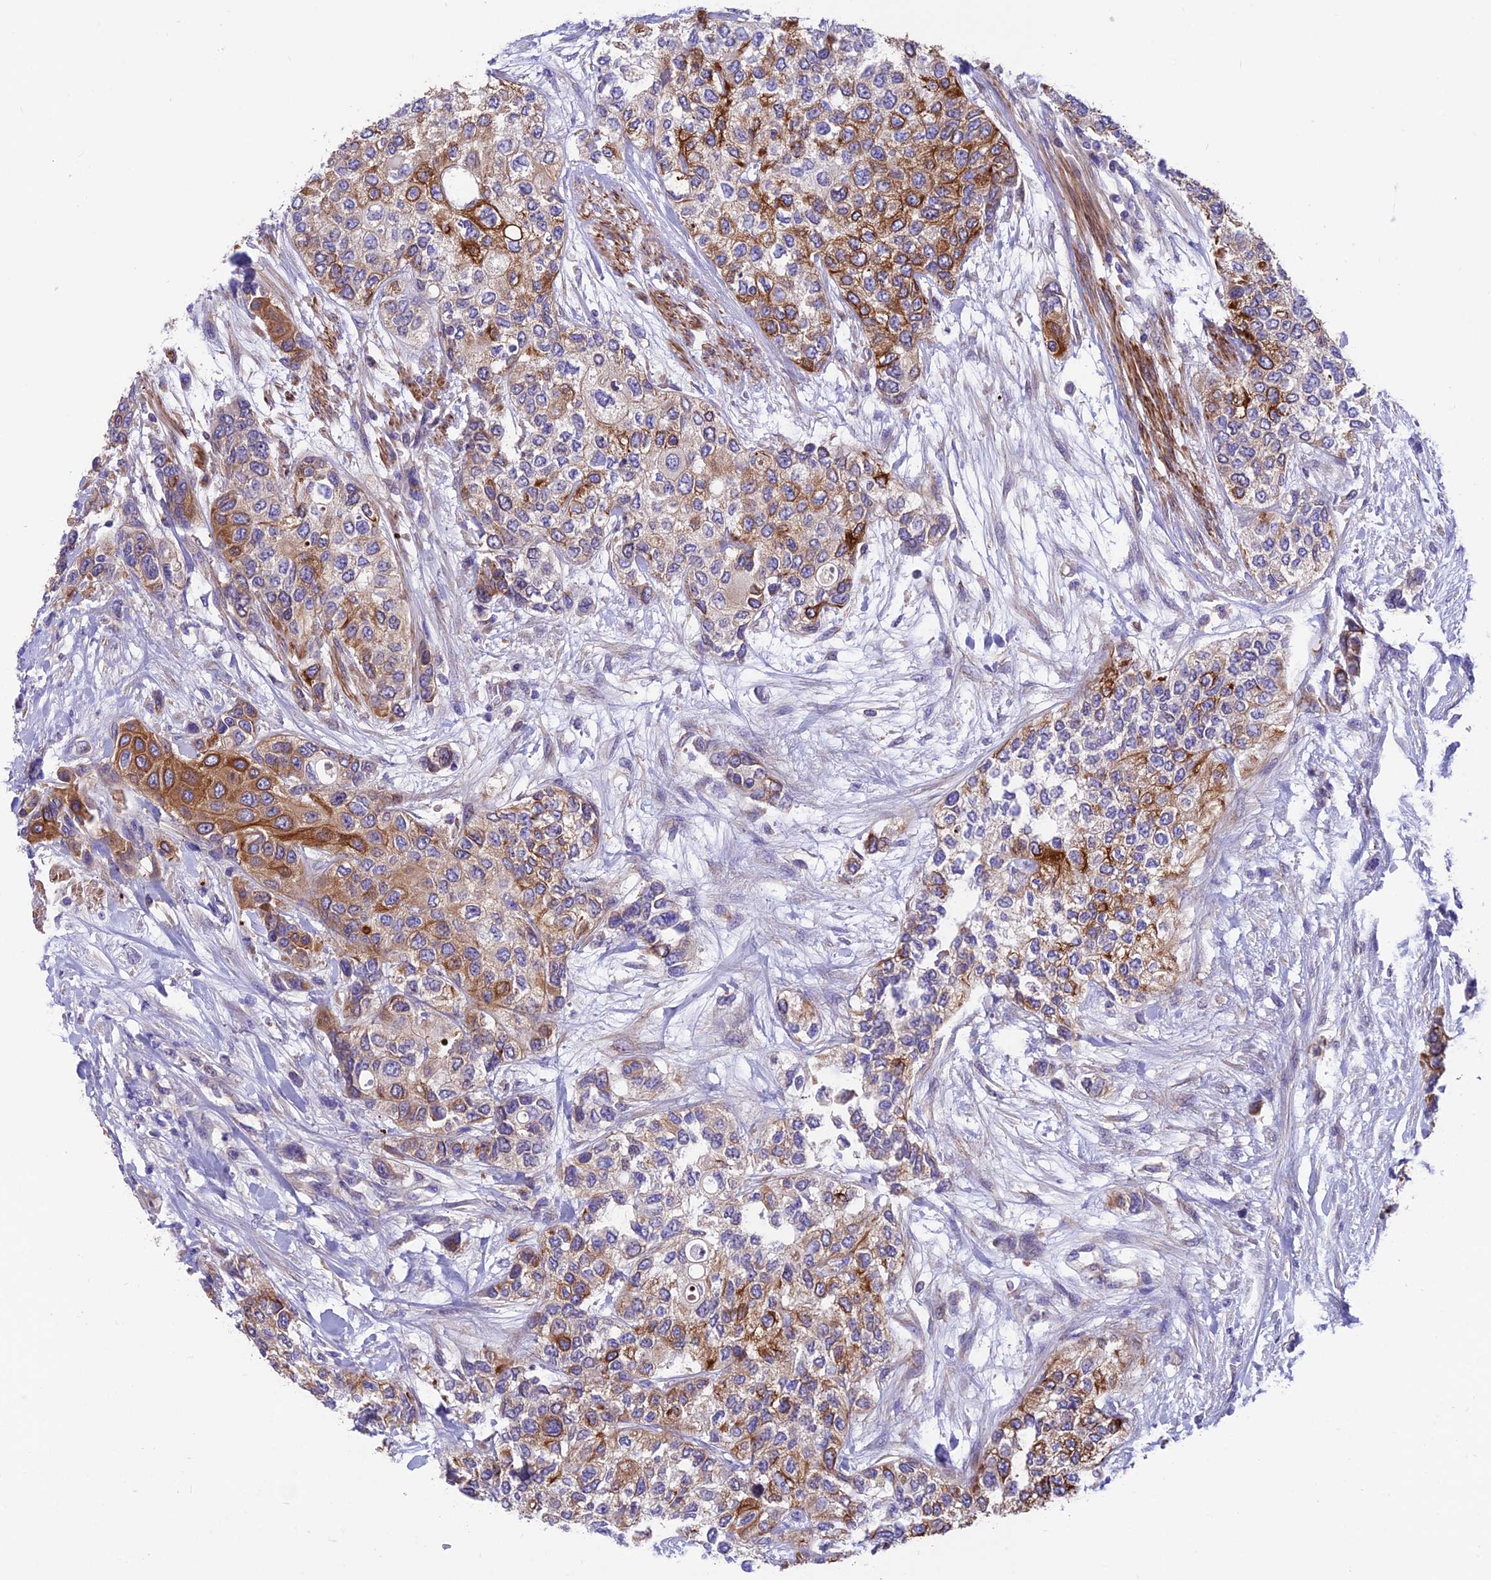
{"staining": {"intensity": "strong", "quantity": "25%-75%", "location": "cytoplasmic/membranous"}, "tissue": "urothelial cancer", "cell_type": "Tumor cells", "image_type": "cancer", "snomed": [{"axis": "morphology", "description": "Urothelial carcinoma, High grade"}, {"axis": "topography", "description": "Urinary bladder"}], "caption": "Immunohistochemistry staining of urothelial cancer, which shows high levels of strong cytoplasmic/membranous staining in approximately 25%-75% of tumor cells indicating strong cytoplasmic/membranous protein staining. The staining was performed using DAB (brown) for protein detection and nuclei were counterstained in hematoxylin (blue).", "gene": "VPS16", "patient": {"sex": "female", "age": 56}}